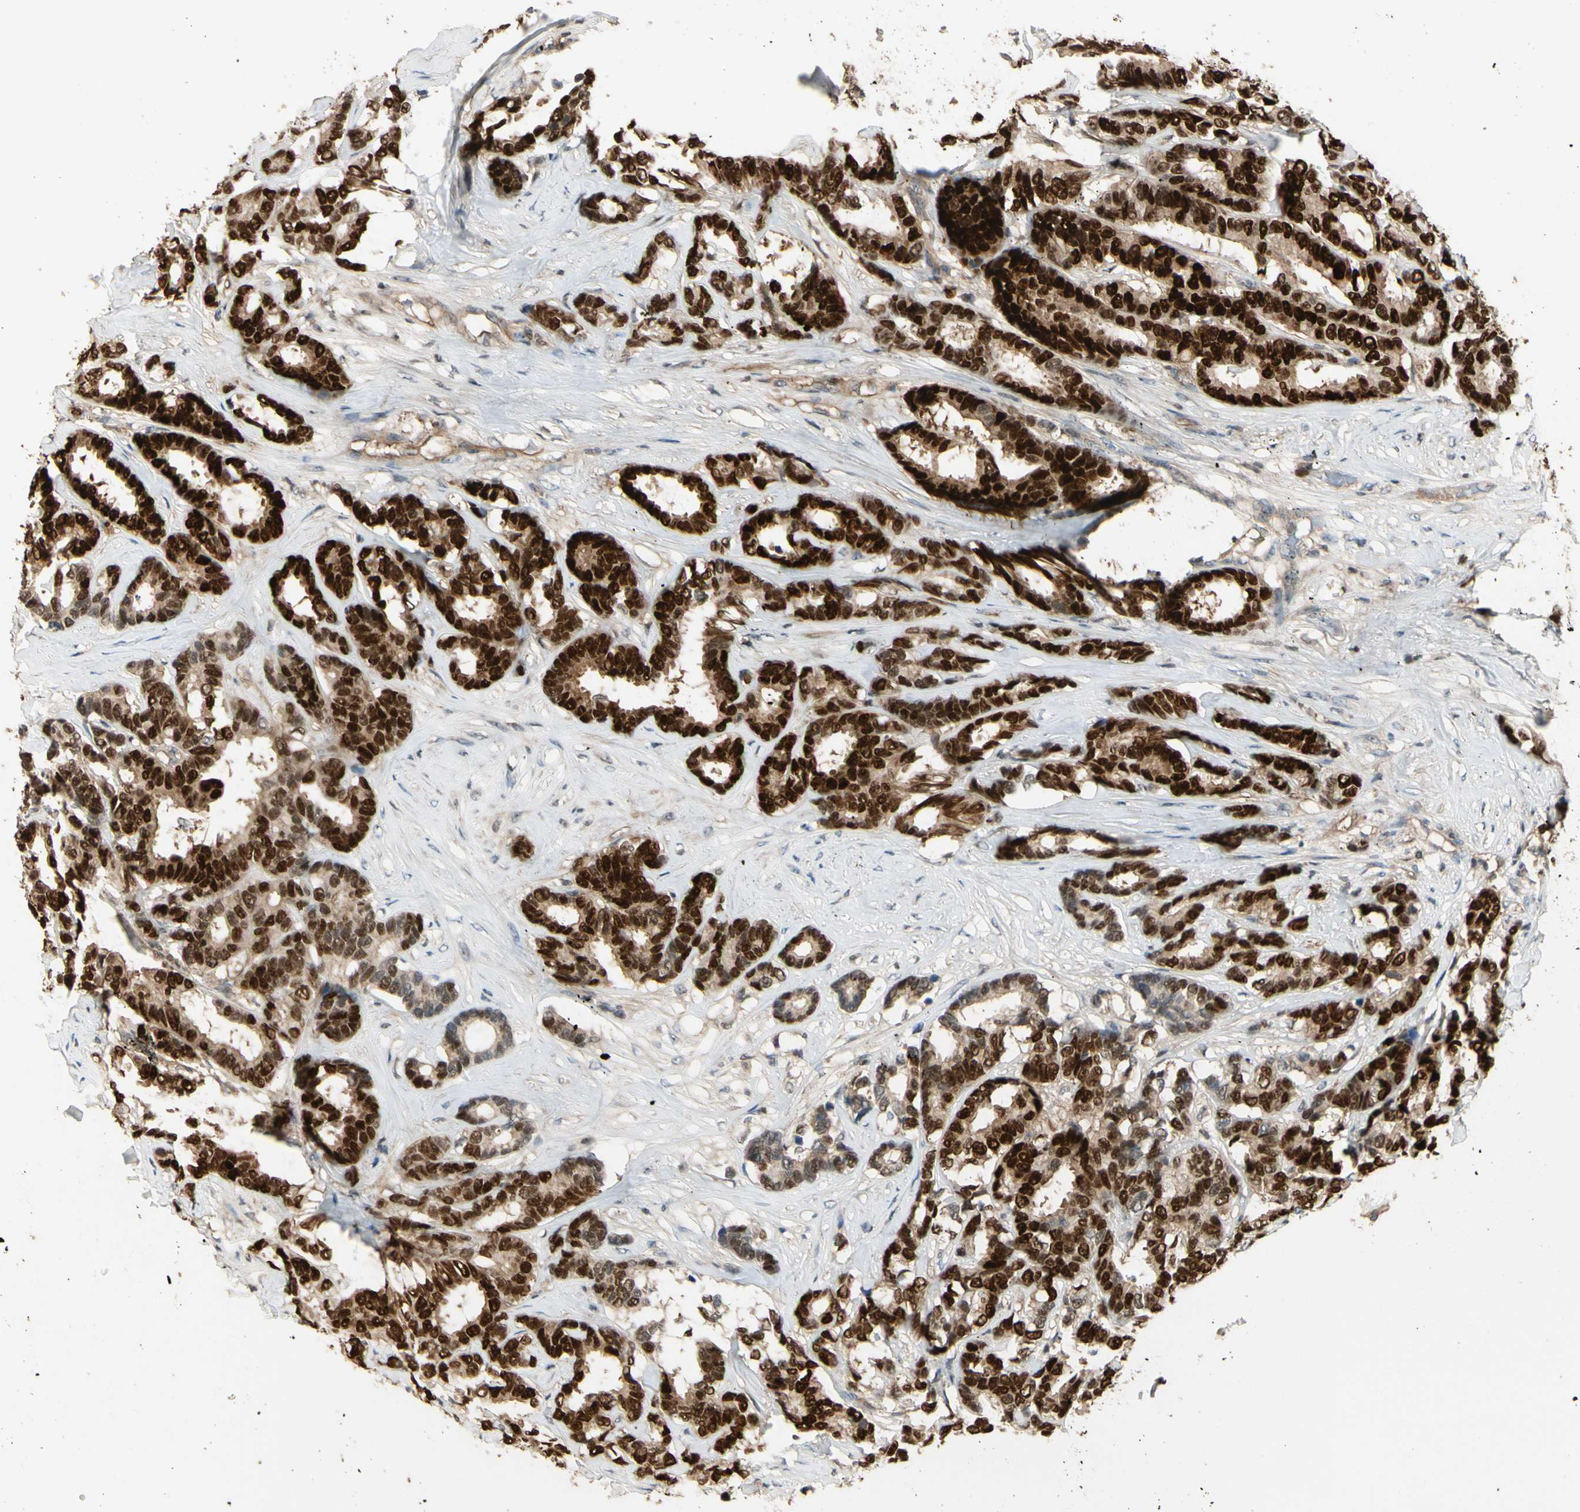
{"staining": {"intensity": "strong", "quantity": ">75%", "location": "cytoplasmic/membranous,nuclear"}, "tissue": "breast cancer", "cell_type": "Tumor cells", "image_type": "cancer", "snomed": [{"axis": "morphology", "description": "Duct carcinoma"}, {"axis": "topography", "description": "Breast"}], "caption": "A brown stain highlights strong cytoplasmic/membranous and nuclear positivity of a protein in breast infiltrating ductal carcinoma tumor cells.", "gene": "NFYA", "patient": {"sex": "female", "age": 87}}